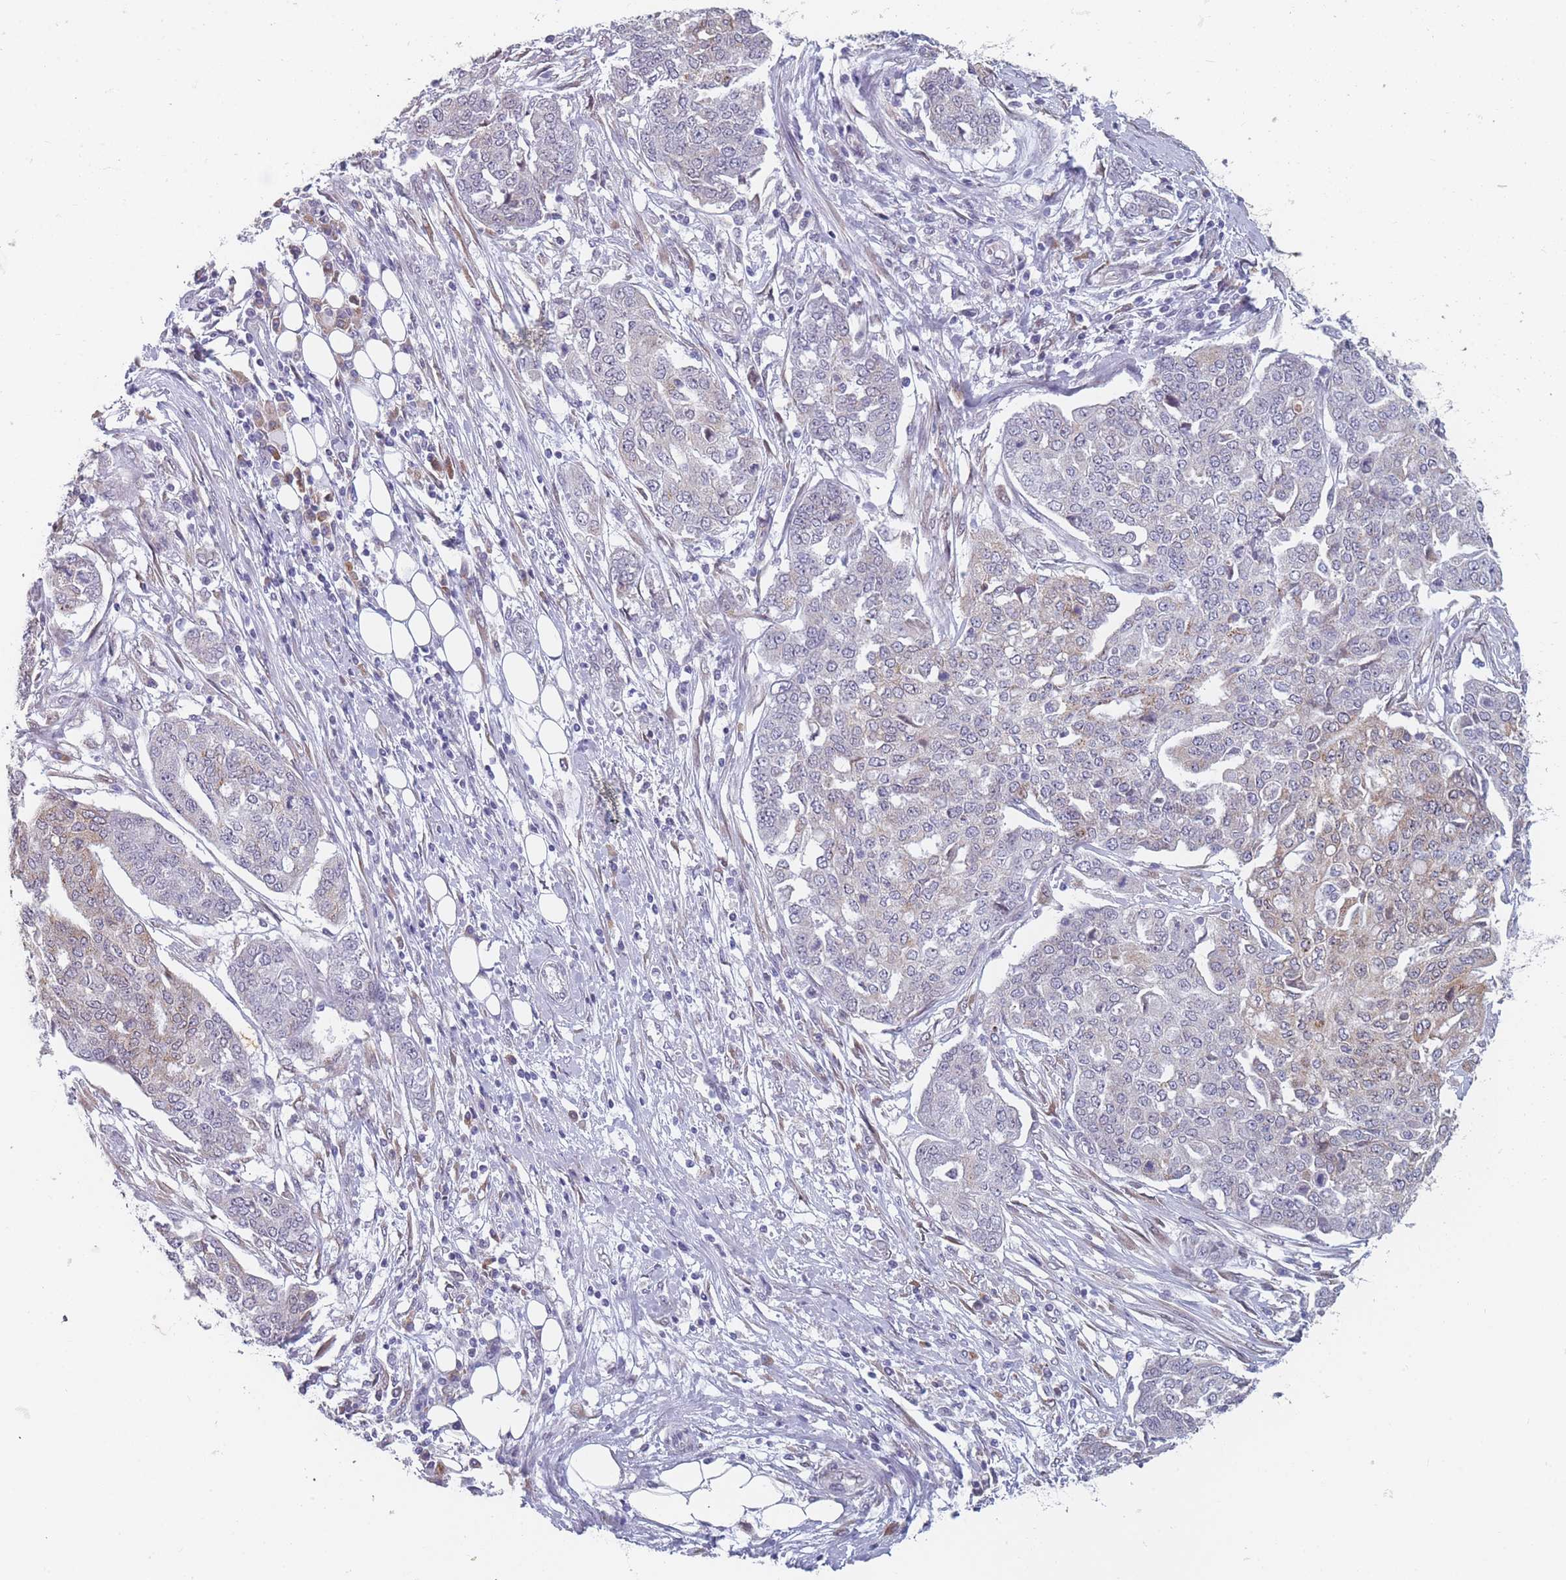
{"staining": {"intensity": "negative", "quantity": "none", "location": "none"}, "tissue": "ovarian cancer", "cell_type": "Tumor cells", "image_type": "cancer", "snomed": [{"axis": "morphology", "description": "Cystadenocarcinoma, serous, NOS"}, {"axis": "topography", "description": "Soft tissue"}, {"axis": "topography", "description": "Ovary"}], "caption": "The IHC photomicrograph has no significant staining in tumor cells of ovarian cancer (serous cystadenocarcinoma) tissue.", "gene": "TMED10", "patient": {"sex": "female", "age": 57}}